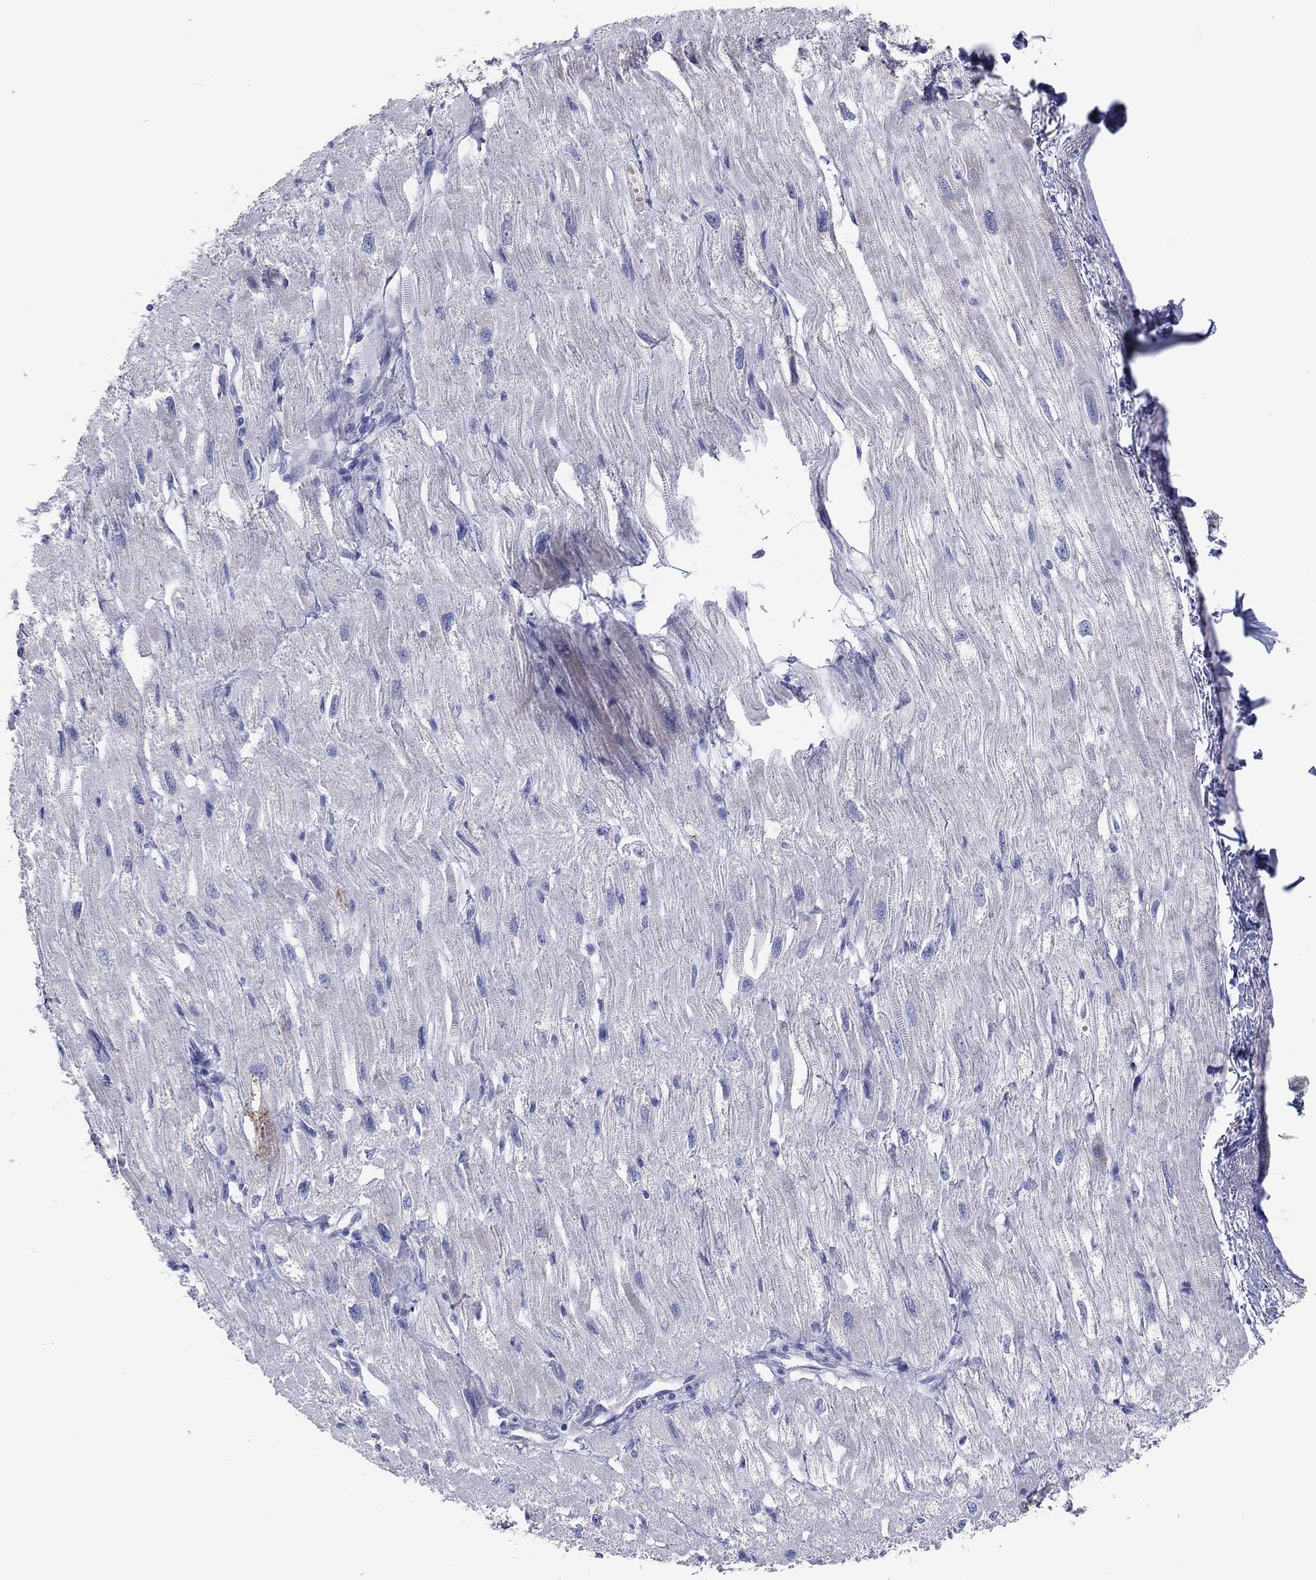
{"staining": {"intensity": "negative", "quantity": "none", "location": "none"}, "tissue": "heart muscle", "cell_type": "Cardiomyocytes", "image_type": "normal", "snomed": [{"axis": "morphology", "description": "Normal tissue, NOS"}, {"axis": "topography", "description": "Heart"}], "caption": "A high-resolution histopathology image shows IHC staining of unremarkable heart muscle, which exhibits no significant positivity in cardiomyocytes.", "gene": "CPNE6", "patient": {"sex": "male", "age": 66}}